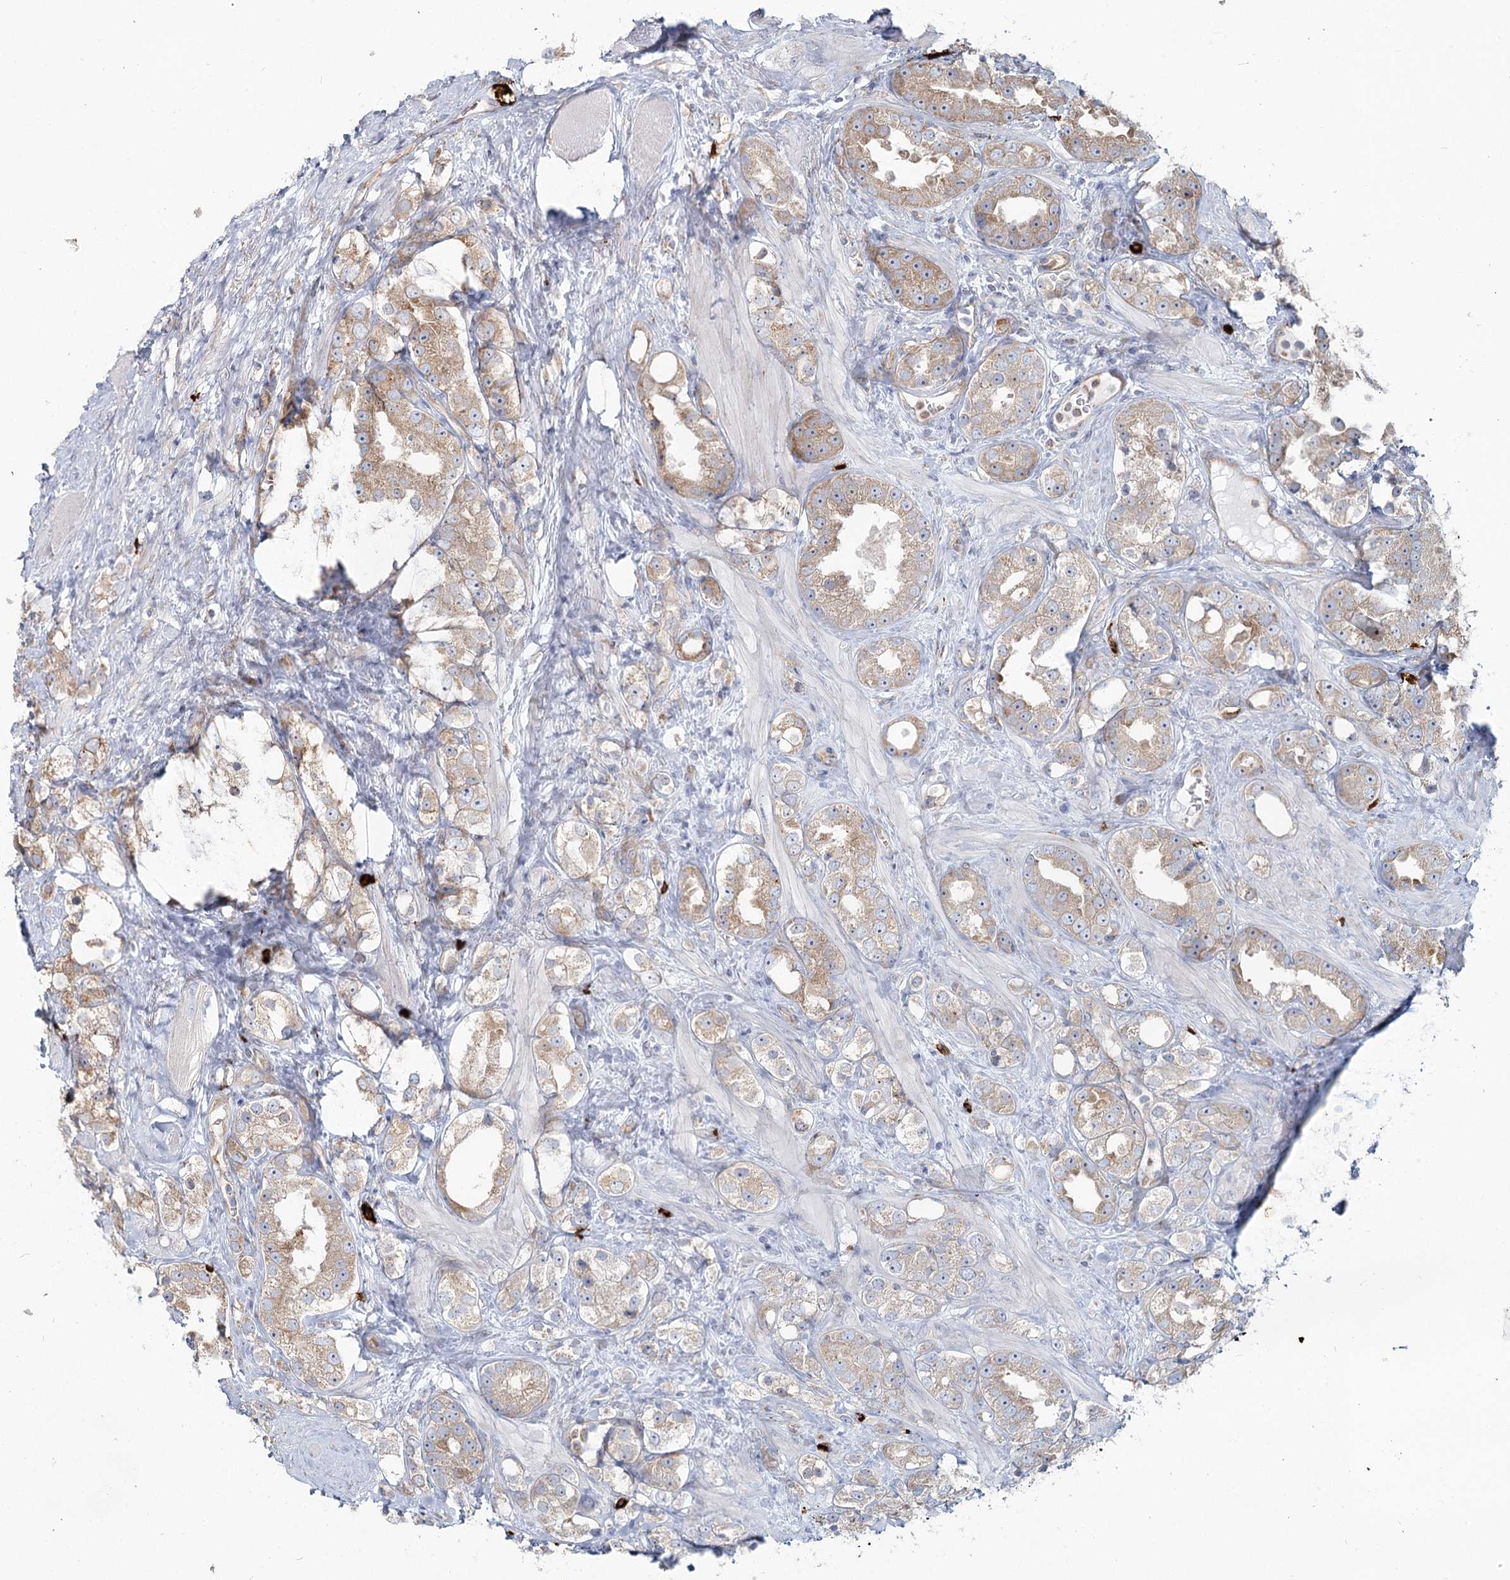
{"staining": {"intensity": "weak", "quantity": ">75%", "location": "cytoplasmic/membranous"}, "tissue": "prostate cancer", "cell_type": "Tumor cells", "image_type": "cancer", "snomed": [{"axis": "morphology", "description": "Adenocarcinoma, NOS"}, {"axis": "topography", "description": "Prostate"}], "caption": "Immunohistochemical staining of human prostate cancer (adenocarcinoma) exhibits low levels of weak cytoplasmic/membranous expression in approximately >75% of tumor cells.", "gene": "HARS2", "patient": {"sex": "male", "age": 79}}